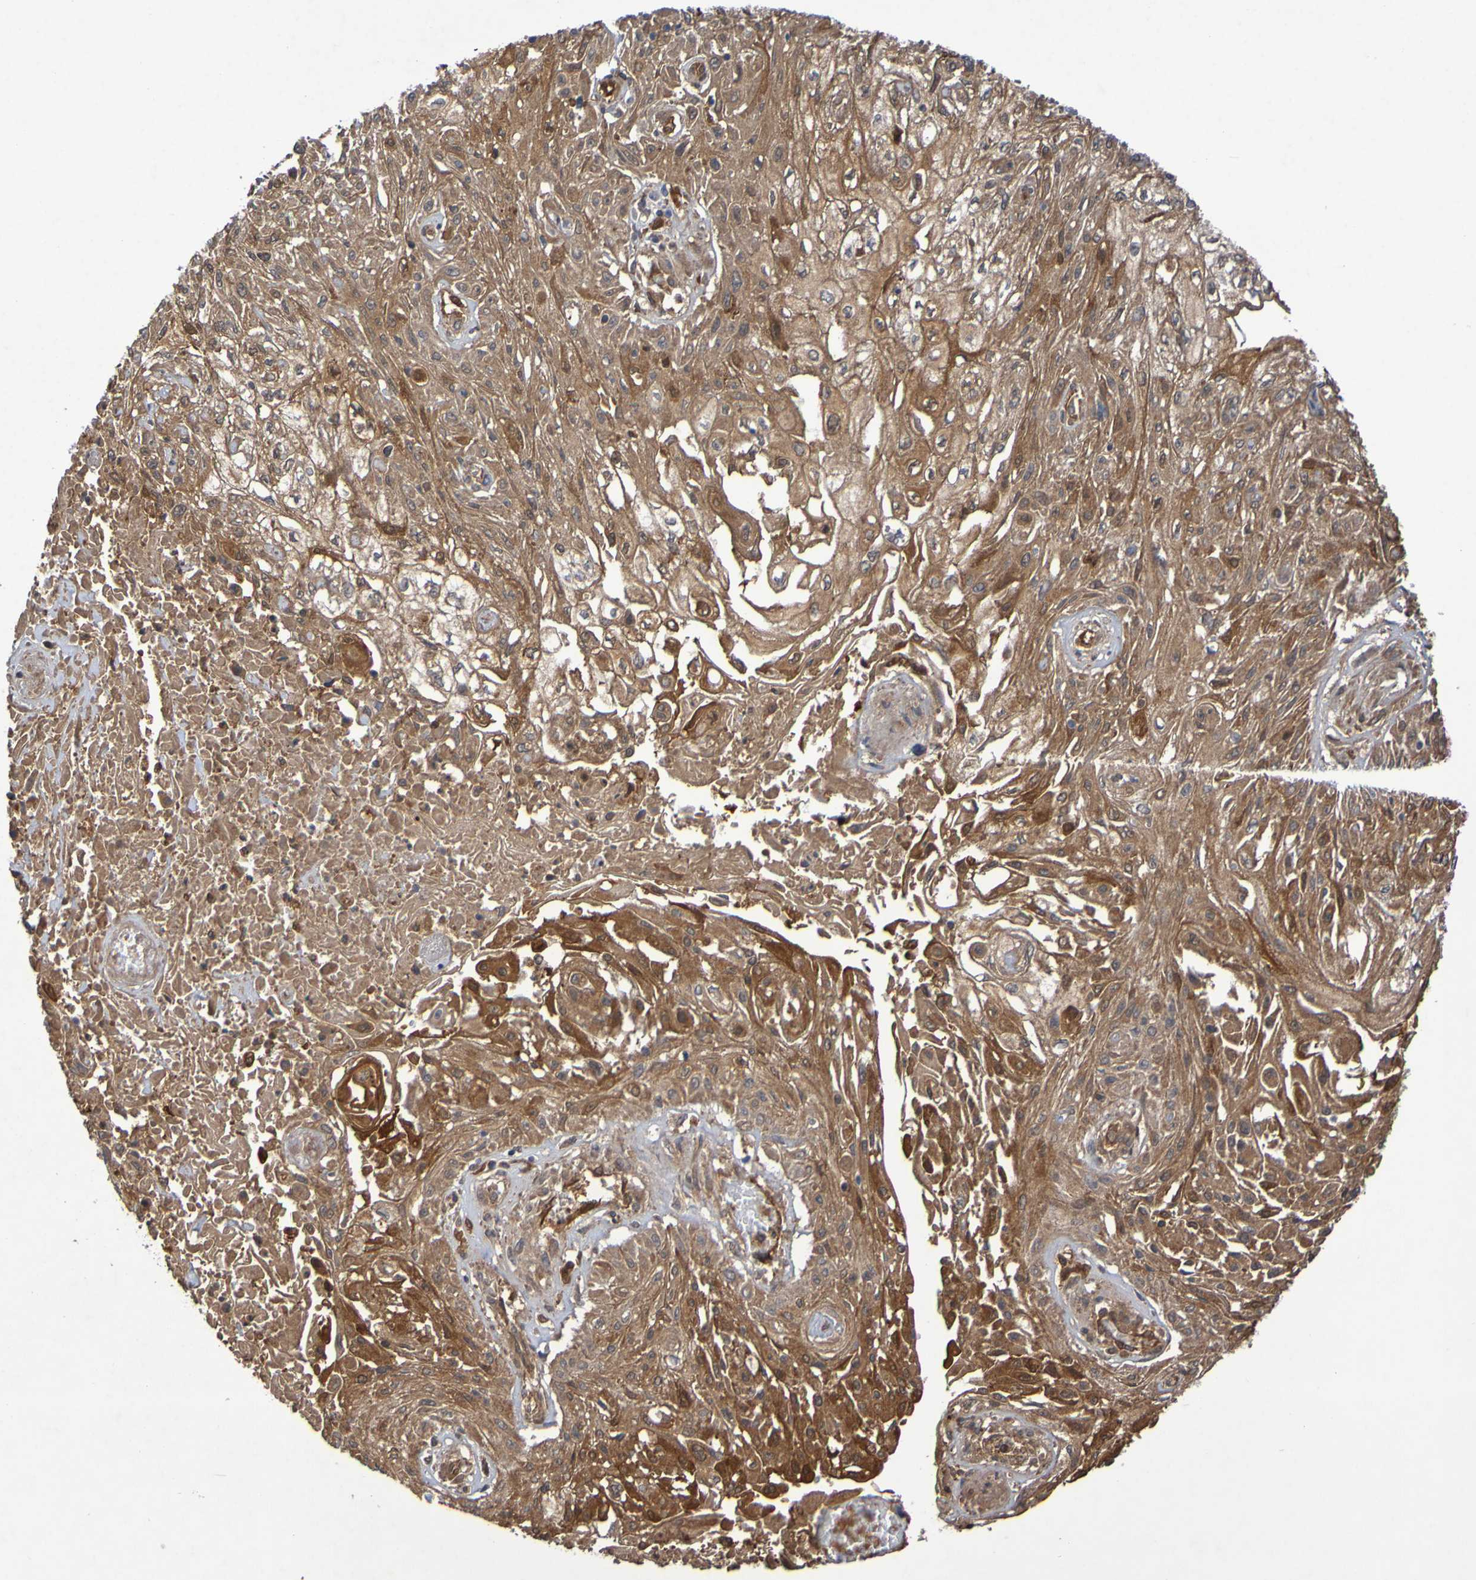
{"staining": {"intensity": "moderate", "quantity": ">75%", "location": "cytoplasmic/membranous"}, "tissue": "skin cancer", "cell_type": "Tumor cells", "image_type": "cancer", "snomed": [{"axis": "morphology", "description": "Squamous cell carcinoma, NOS"}, {"axis": "topography", "description": "Skin"}], "caption": "A histopathology image showing moderate cytoplasmic/membranous expression in approximately >75% of tumor cells in squamous cell carcinoma (skin), as visualized by brown immunohistochemical staining.", "gene": "SERPINB6", "patient": {"sex": "male", "age": 75}}